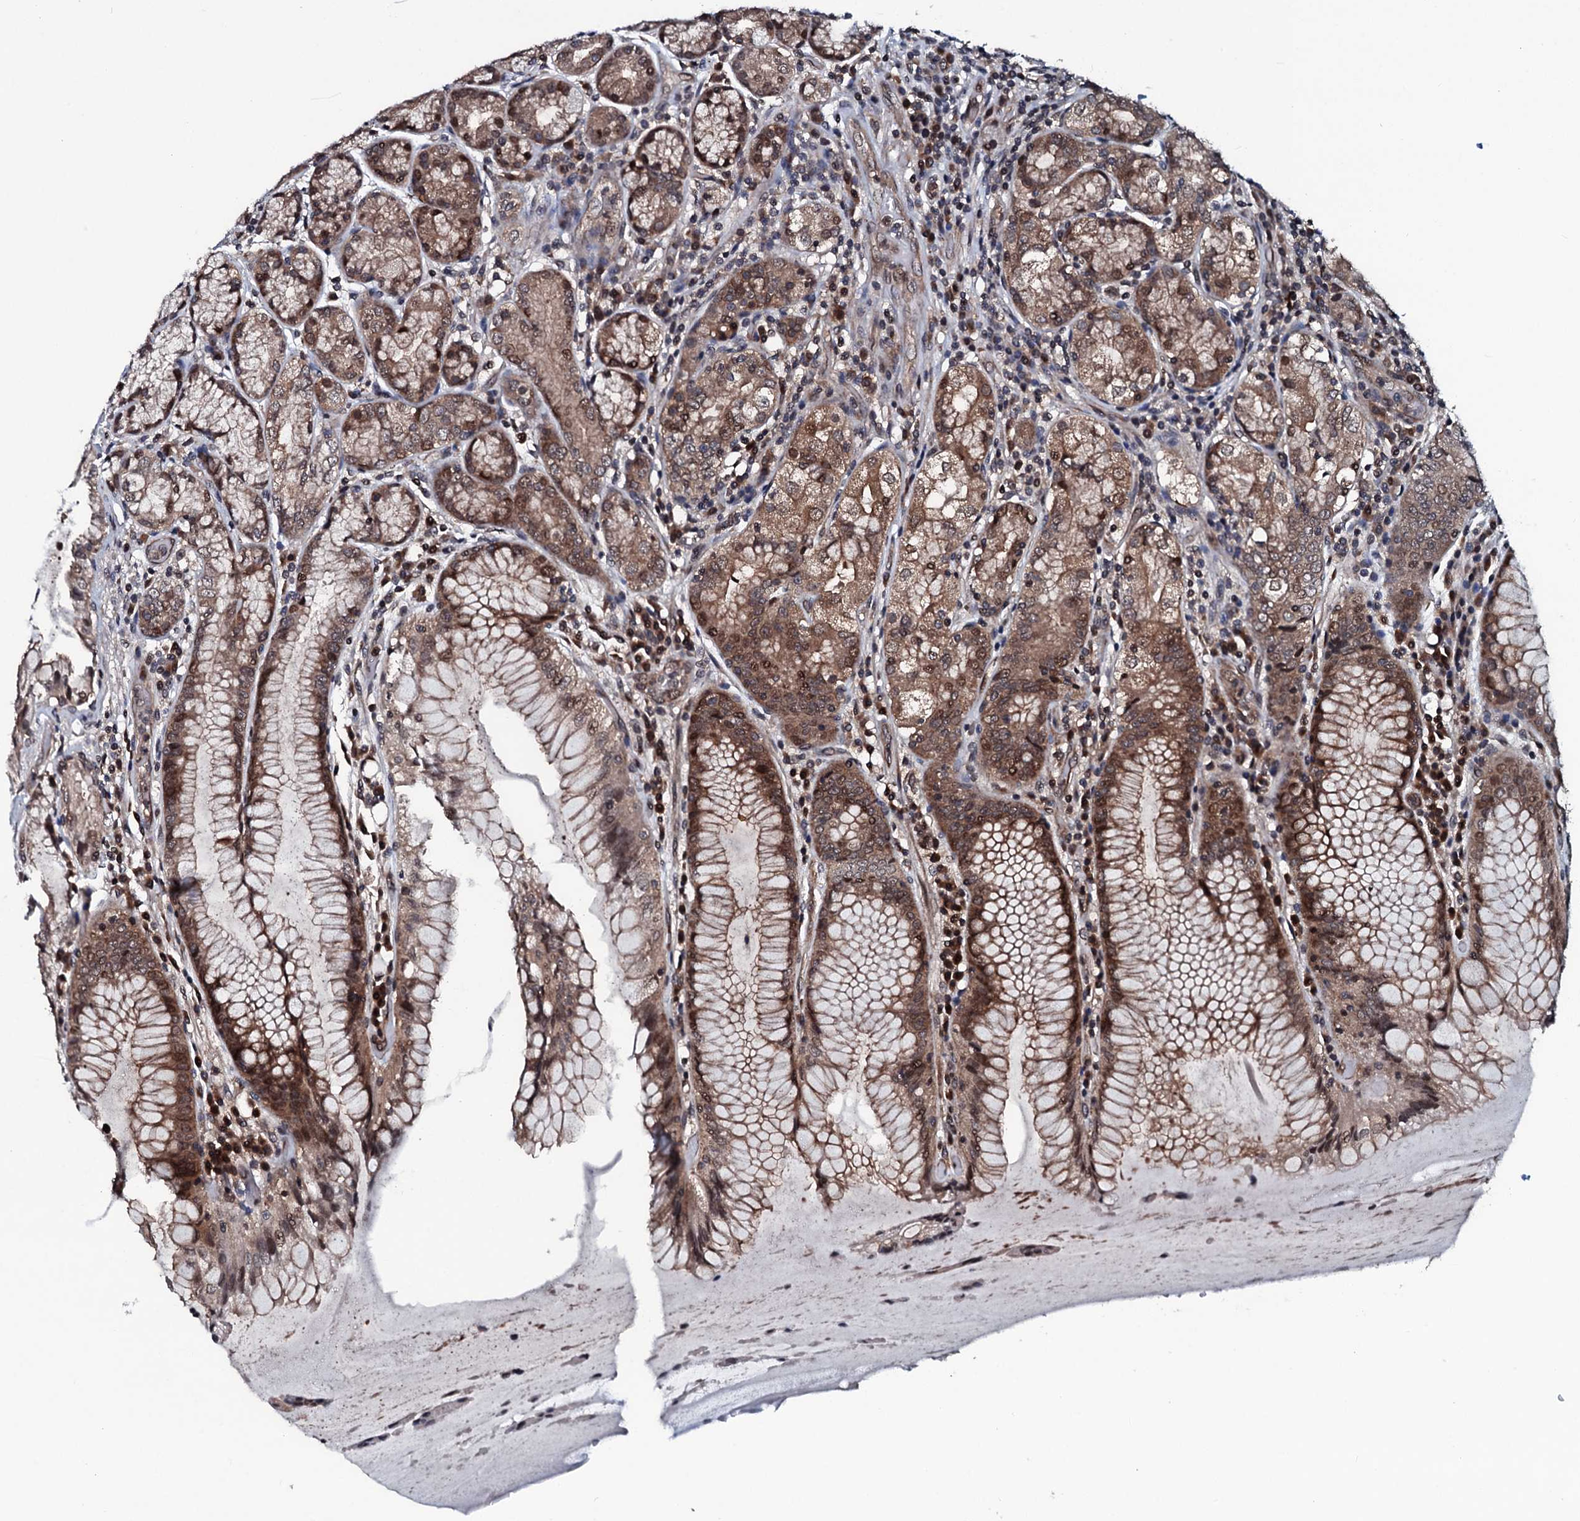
{"staining": {"intensity": "moderate", "quantity": ">75%", "location": "cytoplasmic/membranous,nuclear"}, "tissue": "stomach", "cell_type": "Glandular cells", "image_type": "normal", "snomed": [{"axis": "morphology", "description": "Normal tissue, NOS"}, {"axis": "topography", "description": "Stomach, upper"}, {"axis": "topography", "description": "Stomach, lower"}], "caption": "Immunohistochemistry (IHC) photomicrograph of normal stomach: stomach stained using immunohistochemistry exhibits medium levels of moderate protein expression localized specifically in the cytoplasmic/membranous,nuclear of glandular cells, appearing as a cytoplasmic/membranous,nuclear brown color.", "gene": "OGFOD2", "patient": {"sex": "female", "age": 76}}